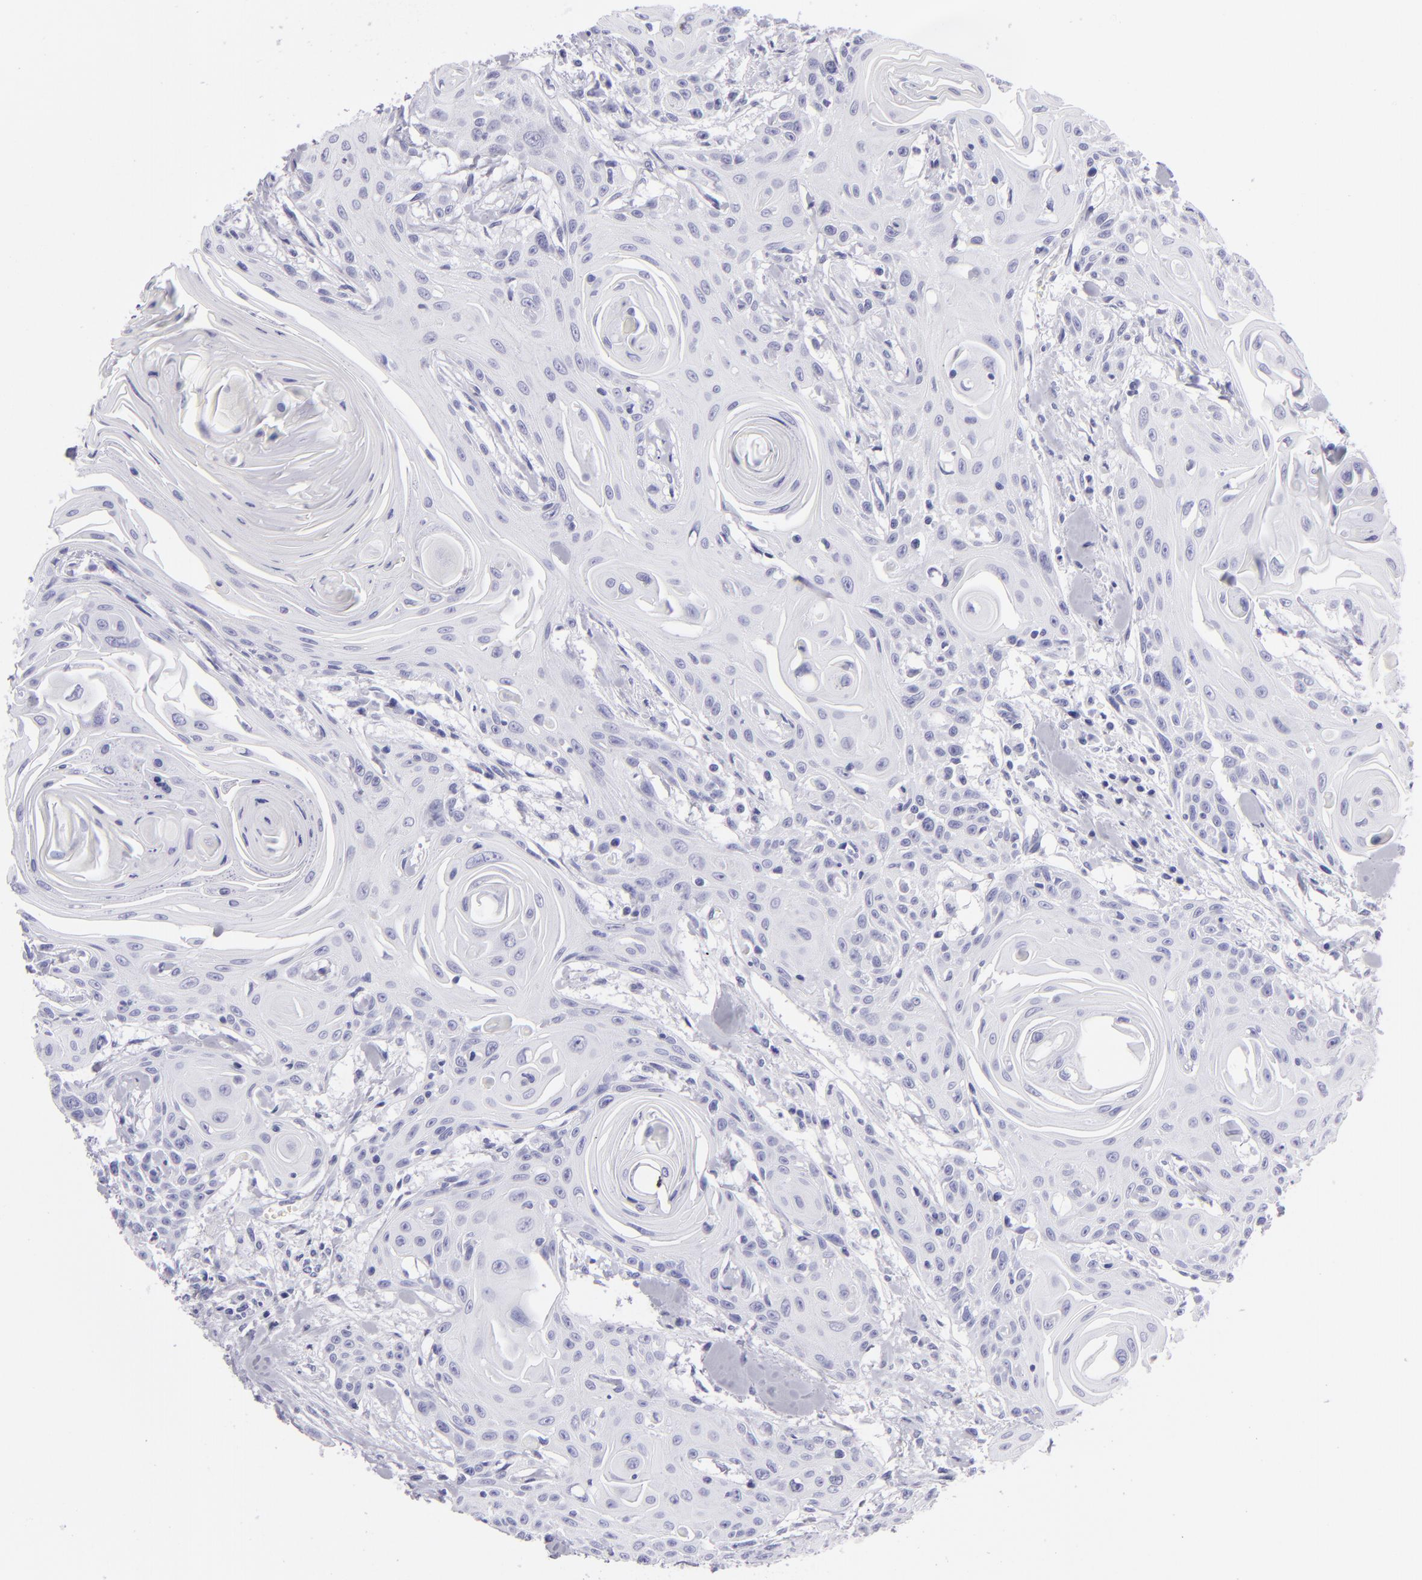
{"staining": {"intensity": "negative", "quantity": "none", "location": "none"}, "tissue": "head and neck cancer", "cell_type": "Tumor cells", "image_type": "cancer", "snomed": [{"axis": "morphology", "description": "Squamous cell carcinoma, NOS"}, {"axis": "morphology", "description": "Squamous cell carcinoma, metastatic, NOS"}, {"axis": "topography", "description": "Lymph node"}, {"axis": "topography", "description": "Salivary gland"}, {"axis": "topography", "description": "Head-Neck"}], "caption": "Immunohistochemistry photomicrograph of head and neck cancer (metastatic squamous cell carcinoma) stained for a protein (brown), which reveals no staining in tumor cells.", "gene": "PVALB", "patient": {"sex": "female", "age": 74}}